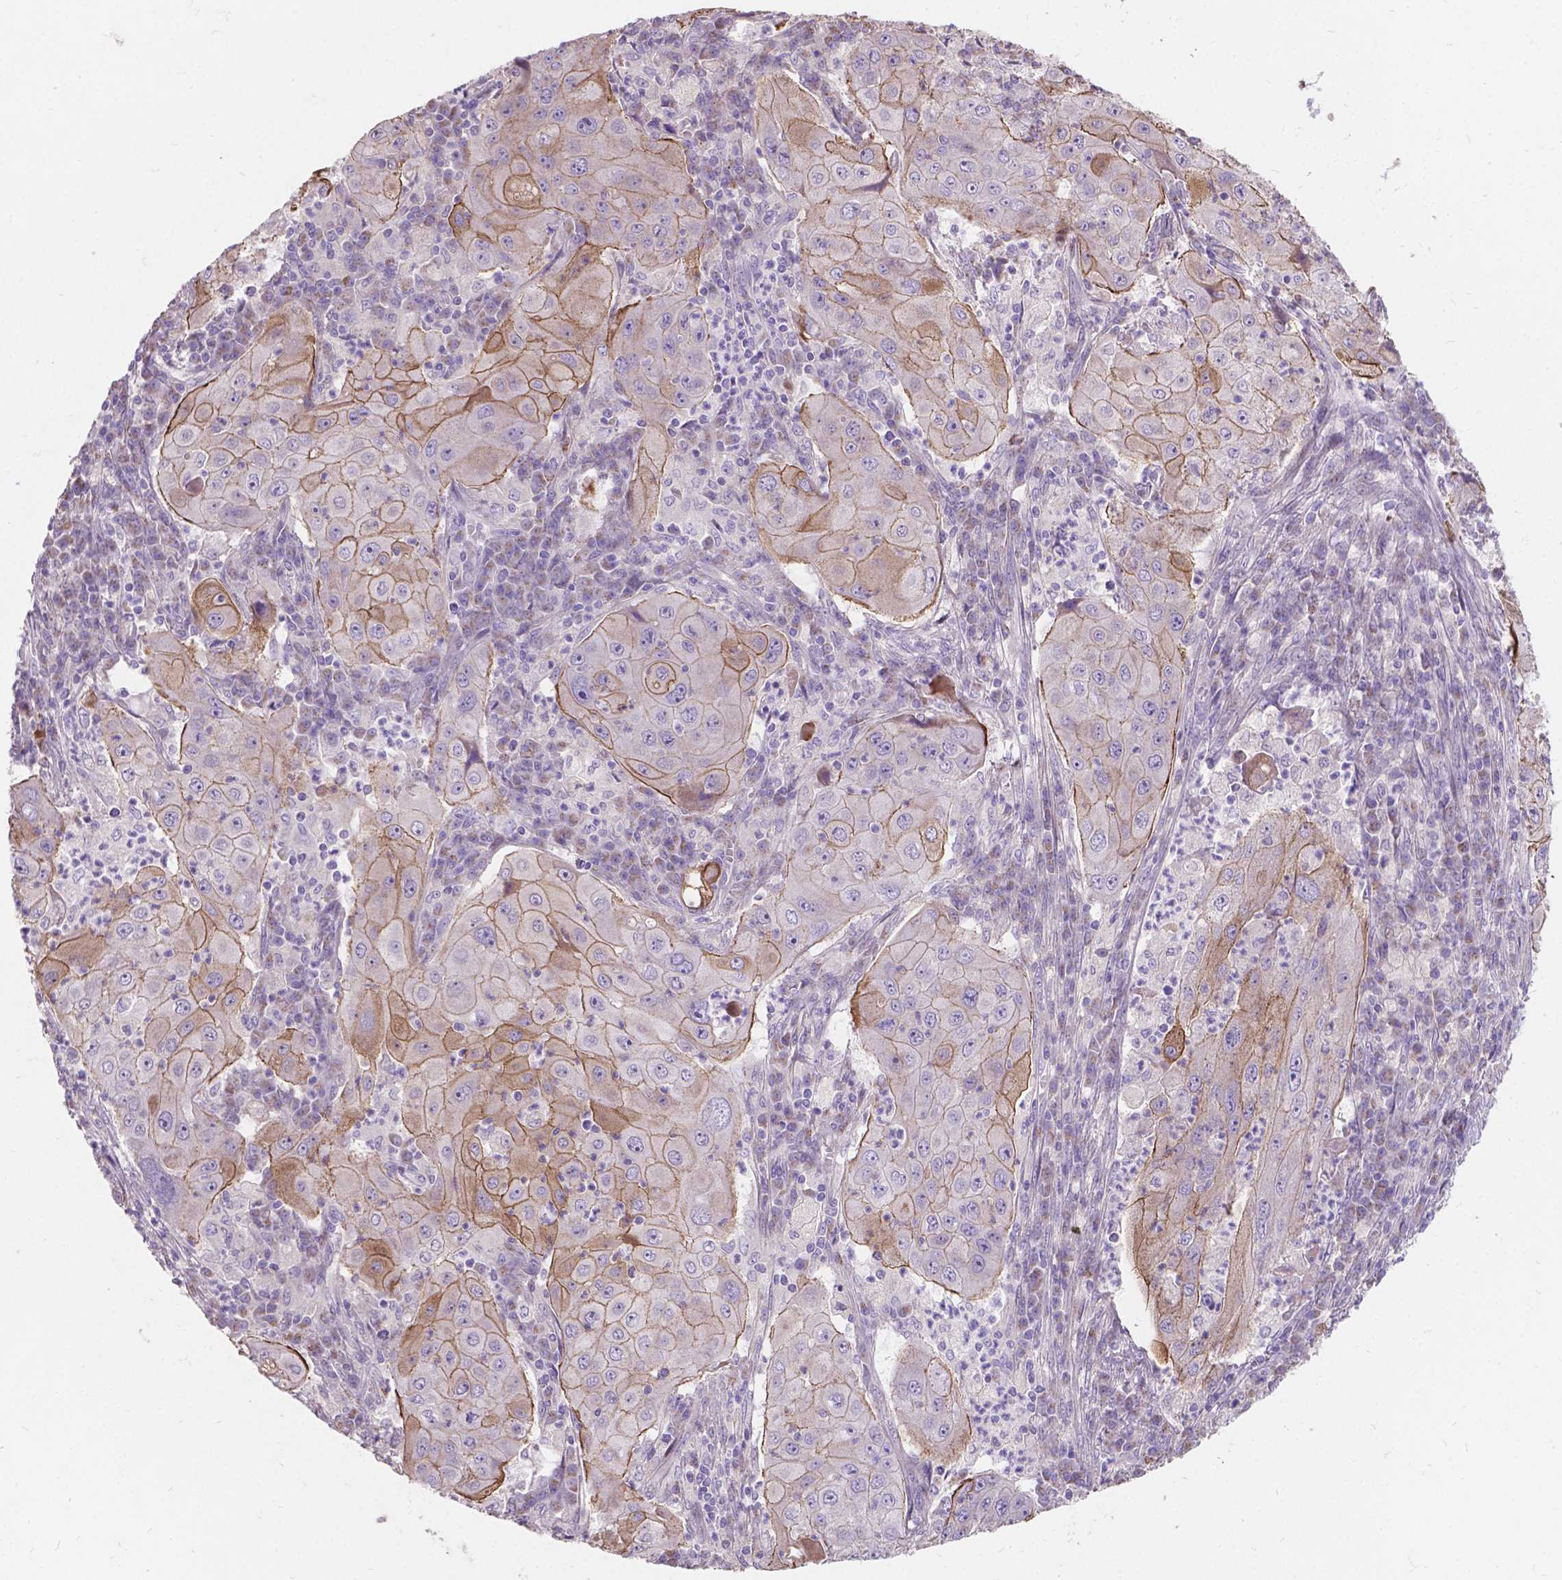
{"staining": {"intensity": "weak", "quantity": ">75%", "location": "cytoplasmic/membranous"}, "tissue": "lung cancer", "cell_type": "Tumor cells", "image_type": "cancer", "snomed": [{"axis": "morphology", "description": "Squamous cell carcinoma, NOS"}, {"axis": "topography", "description": "Lung"}], "caption": "Immunohistochemistry (IHC) (DAB) staining of lung cancer displays weak cytoplasmic/membranous protein expression in approximately >75% of tumor cells. (DAB (3,3'-diaminobenzidine) = brown stain, brightfield microscopy at high magnification).", "gene": "MYH14", "patient": {"sex": "female", "age": 59}}